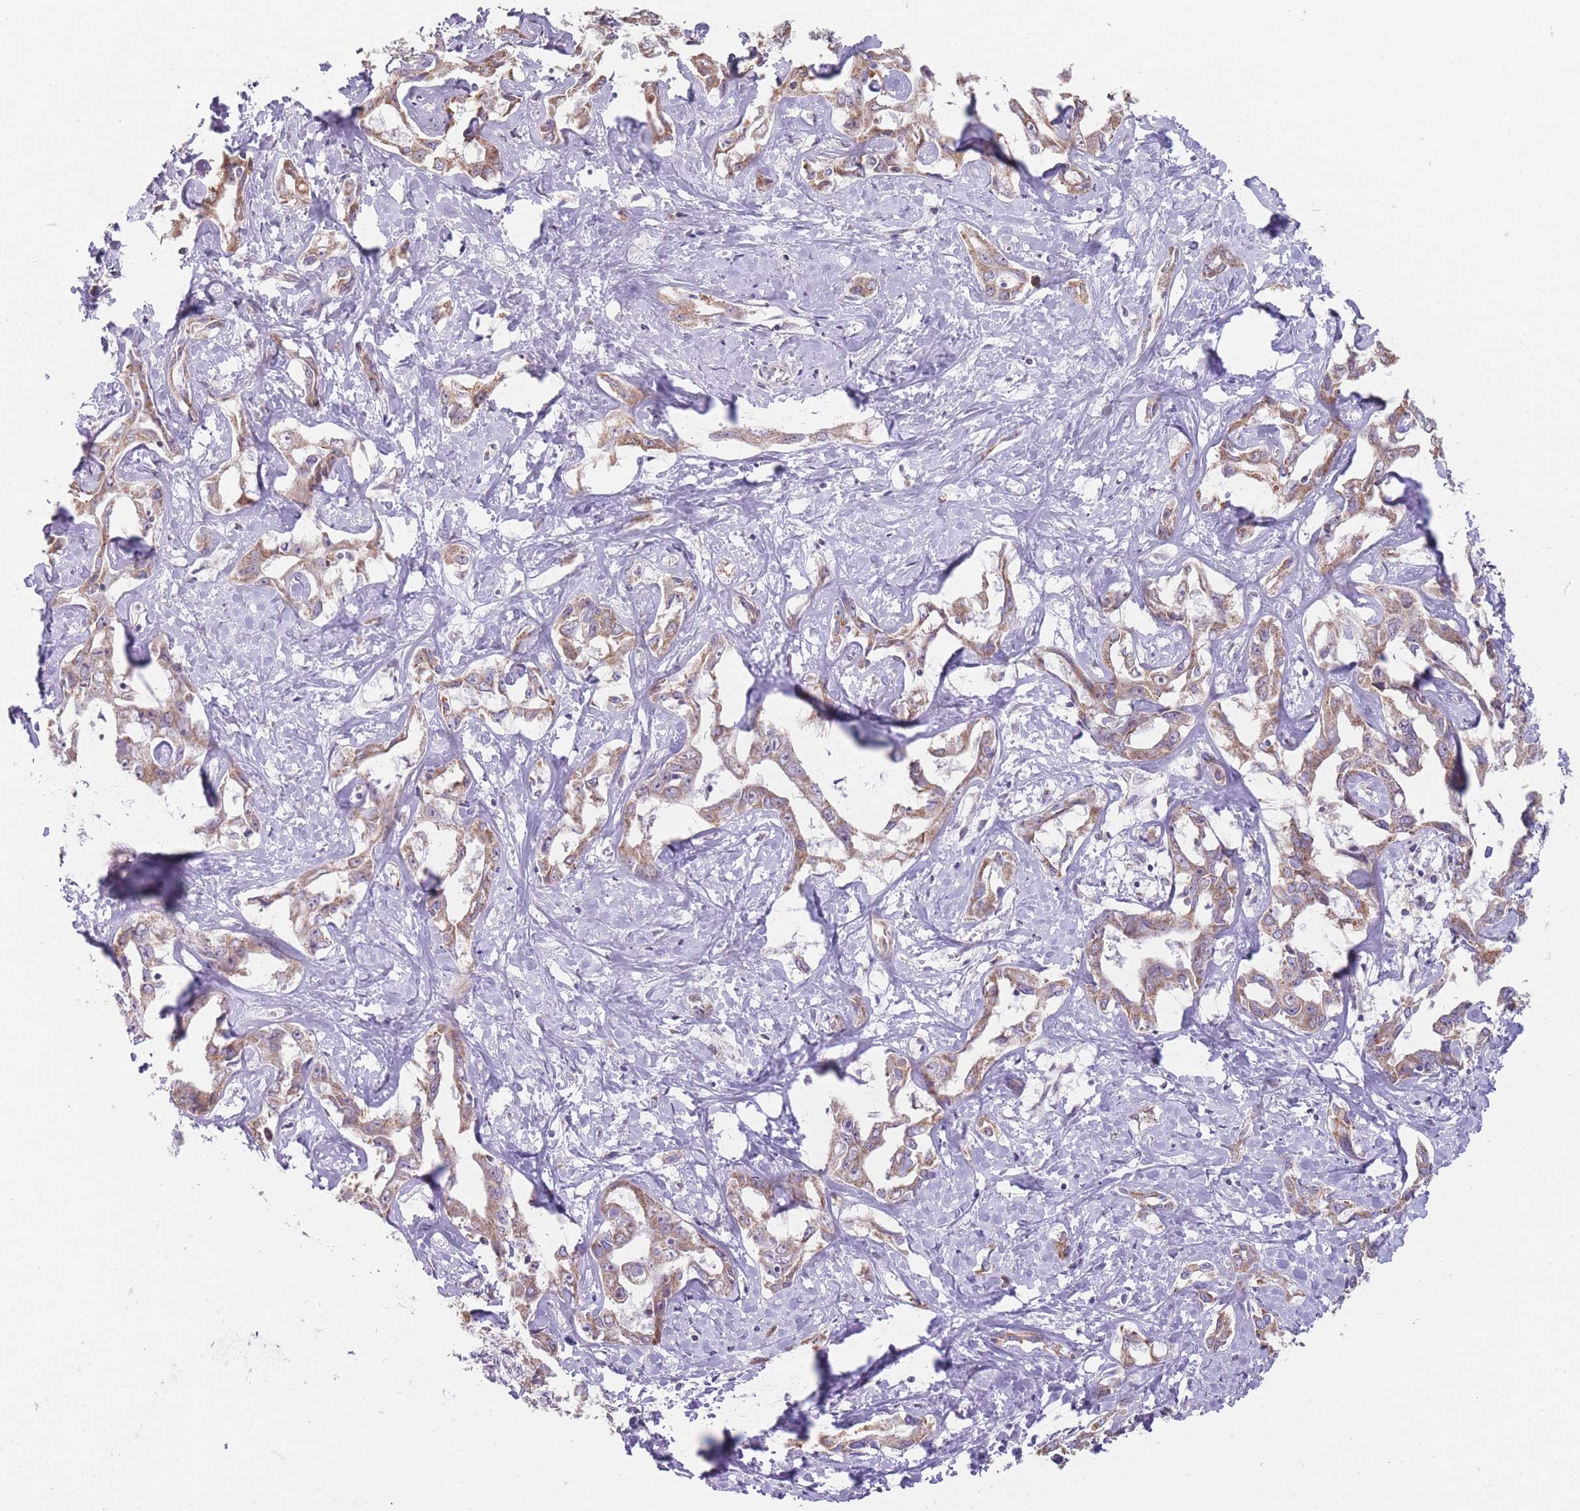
{"staining": {"intensity": "moderate", "quantity": ">75%", "location": "cytoplasmic/membranous"}, "tissue": "liver cancer", "cell_type": "Tumor cells", "image_type": "cancer", "snomed": [{"axis": "morphology", "description": "Cholangiocarcinoma"}, {"axis": "topography", "description": "Liver"}], "caption": "IHC (DAB (3,3'-diaminobenzidine)) staining of human cholangiocarcinoma (liver) demonstrates moderate cytoplasmic/membranous protein expression in approximately >75% of tumor cells. Immunohistochemistry stains the protein of interest in brown and the nuclei are stained blue.", "gene": "NELL1", "patient": {"sex": "male", "age": 59}}